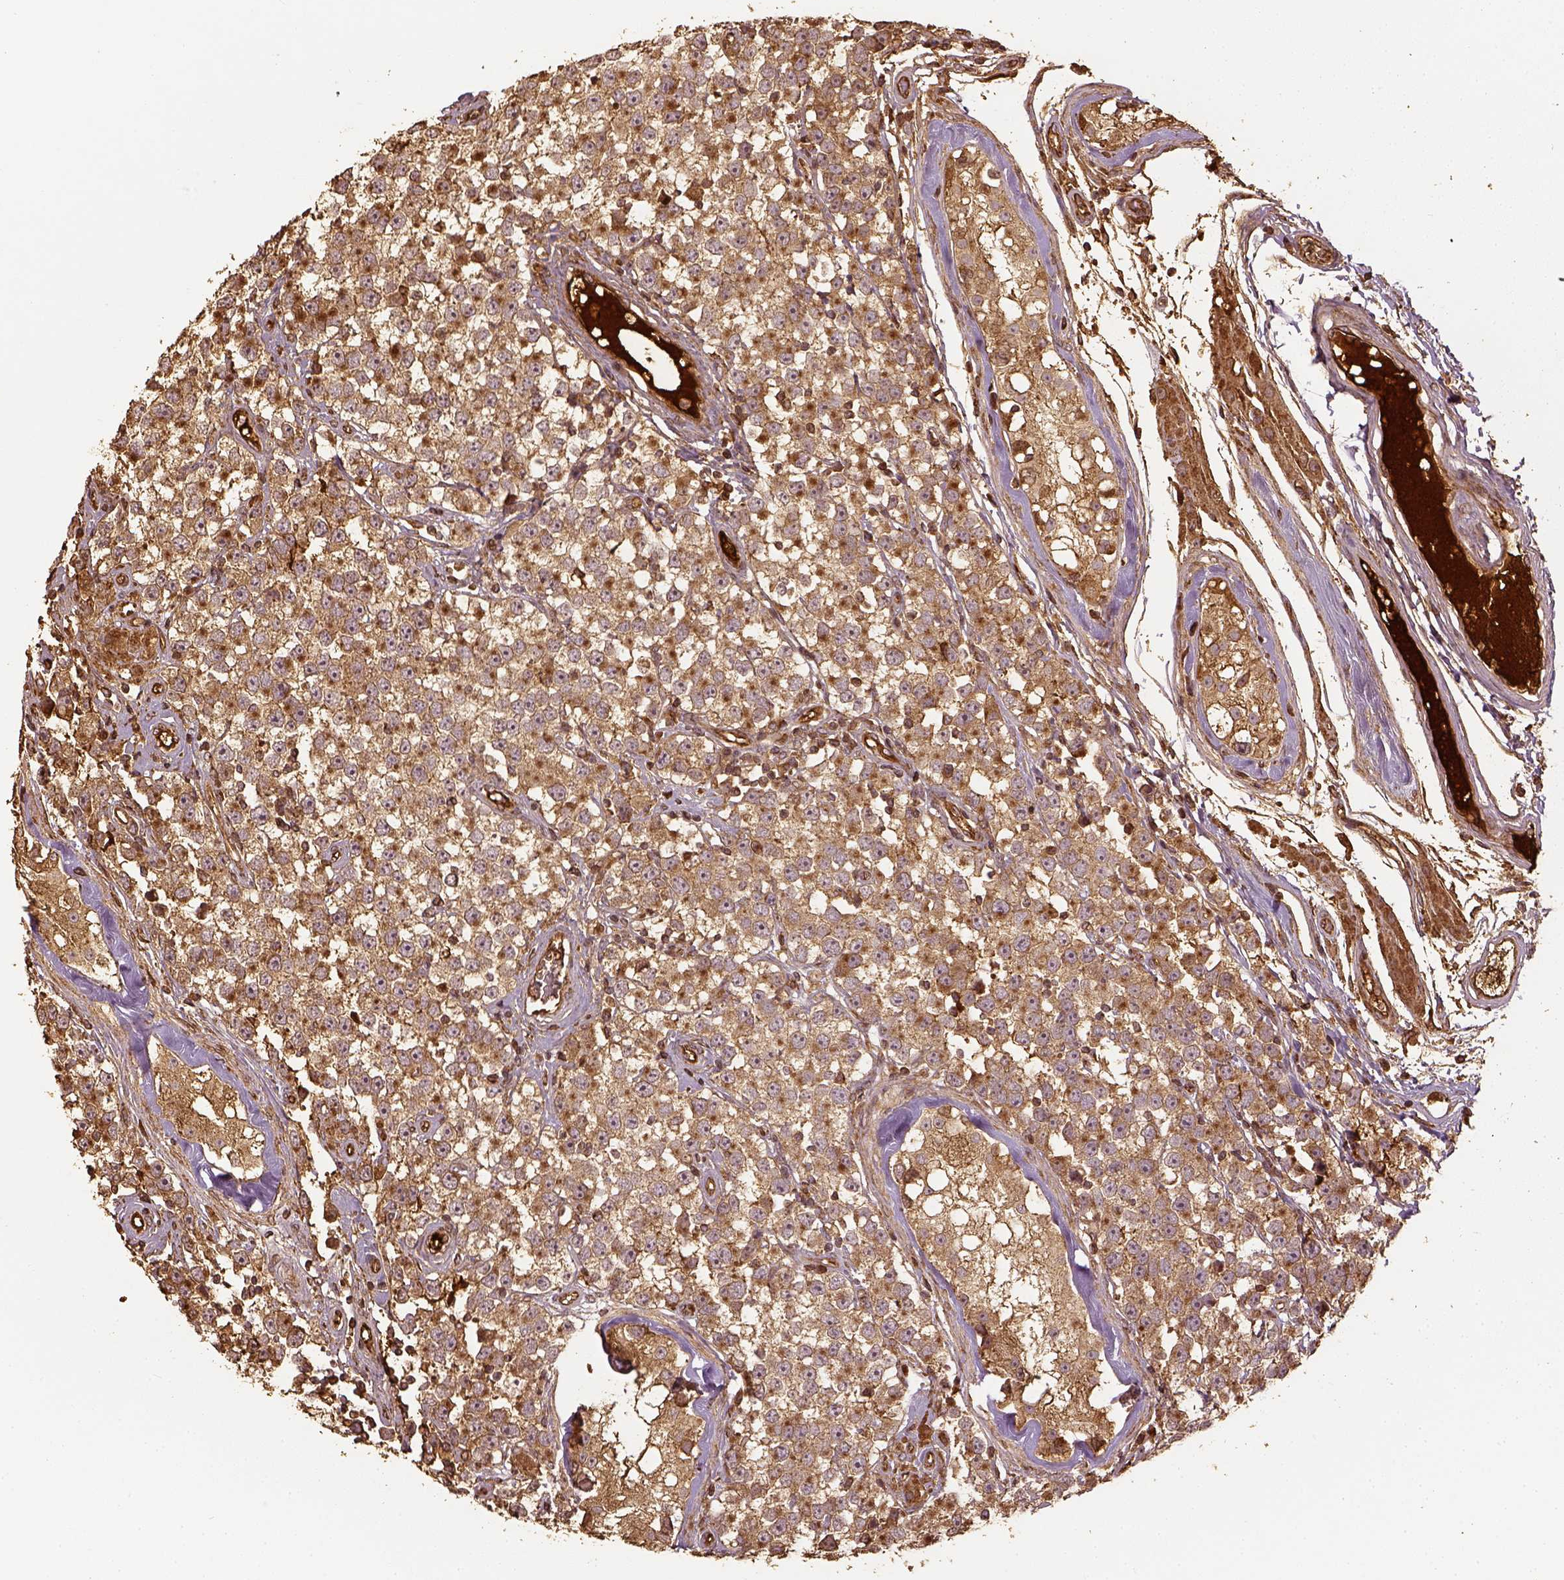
{"staining": {"intensity": "moderate", "quantity": ">75%", "location": "cytoplasmic/membranous"}, "tissue": "testis cancer", "cell_type": "Tumor cells", "image_type": "cancer", "snomed": [{"axis": "morphology", "description": "Seminoma, NOS"}, {"axis": "topography", "description": "Testis"}], "caption": "Protein staining reveals moderate cytoplasmic/membranous staining in approximately >75% of tumor cells in testis cancer.", "gene": "VEGFA", "patient": {"sex": "male", "age": 34}}